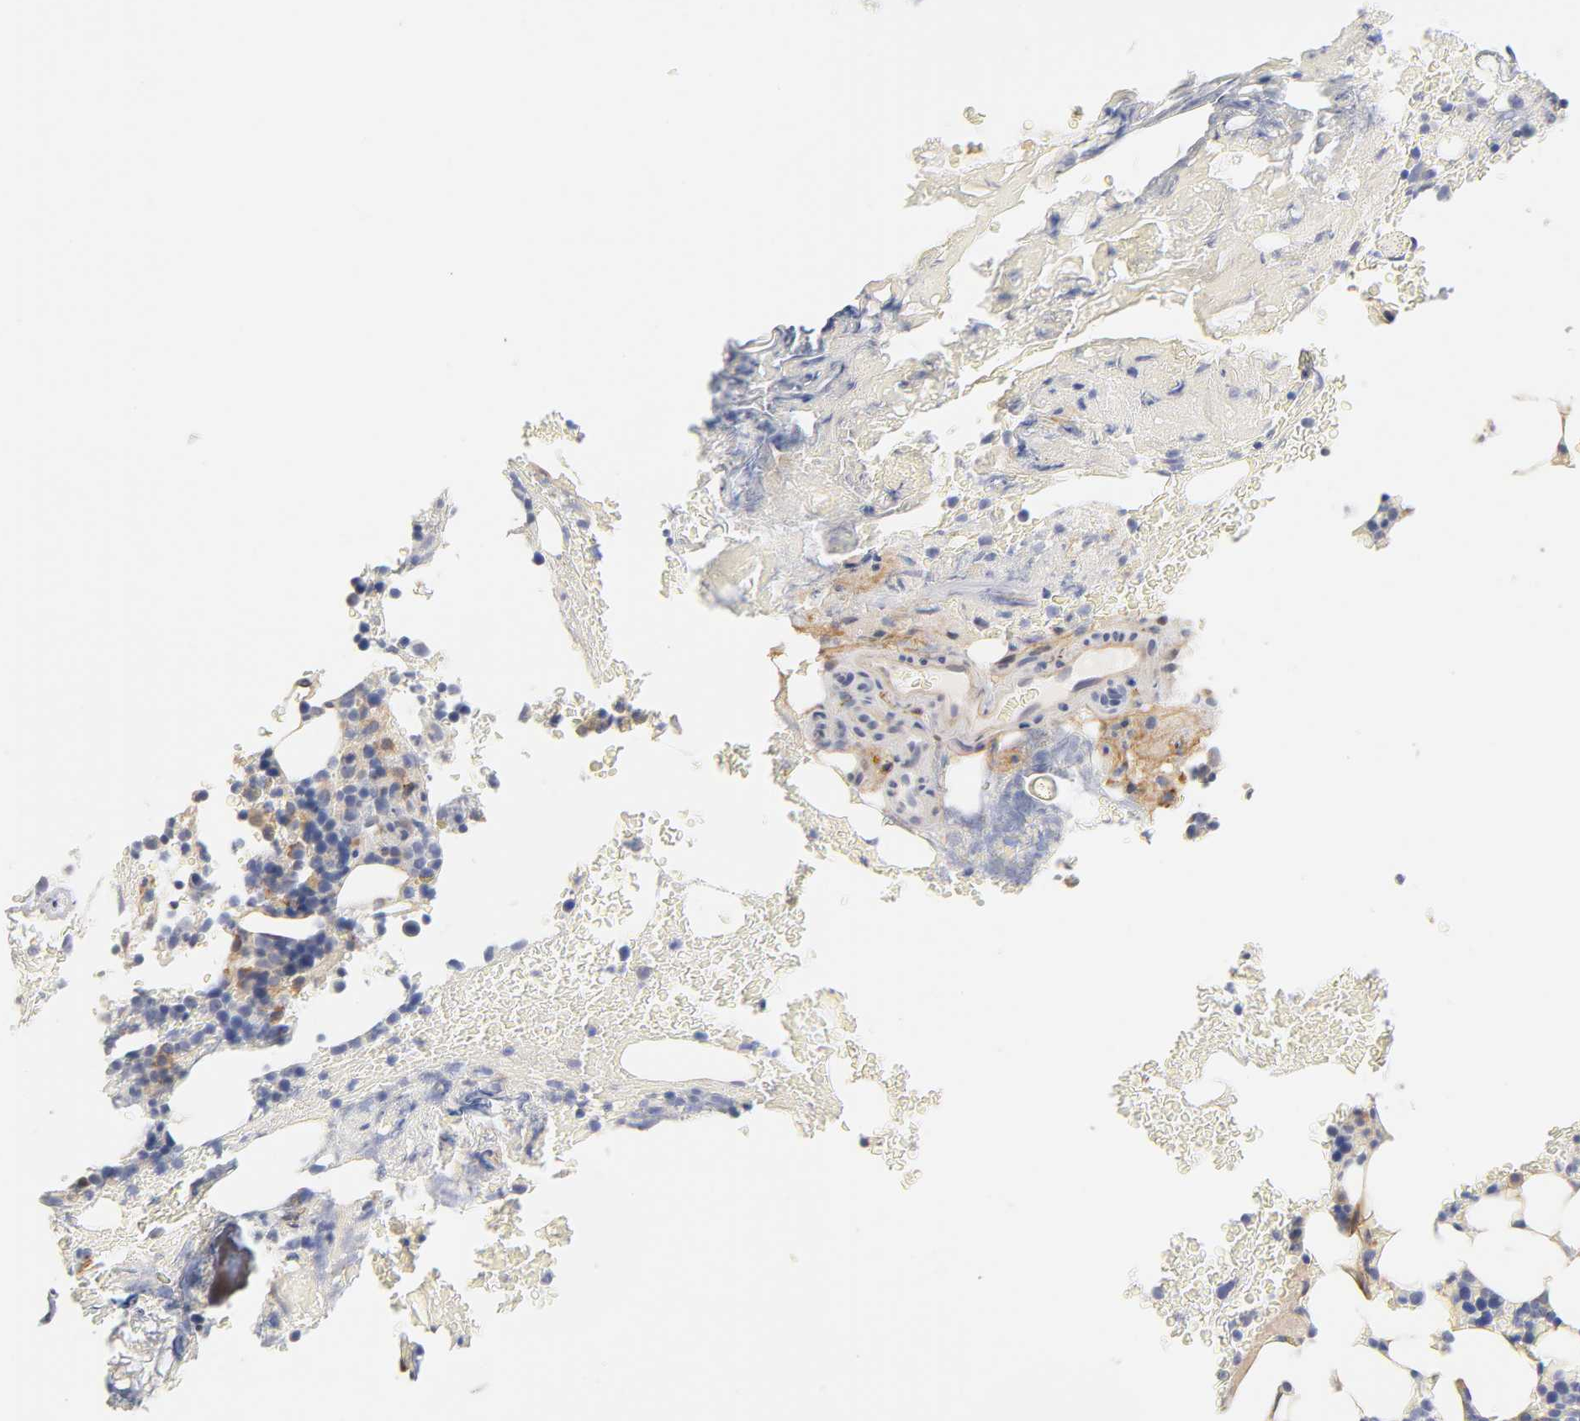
{"staining": {"intensity": "negative", "quantity": "none", "location": "none"}, "tissue": "bone marrow", "cell_type": "Hematopoietic cells", "image_type": "normal", "snomed": [{"axis": "morphology", "description": "Normal tissue, NOS"}, {"axis": "topography", "description": "Bone marrow"}], "caption": "Bone marrow stained for a protein using immunohistochemistry (IHC) reveals no positivity hematopoietic cells.", "gene": "LAMB1", "patient": {"sex": "female", "age": 73}}